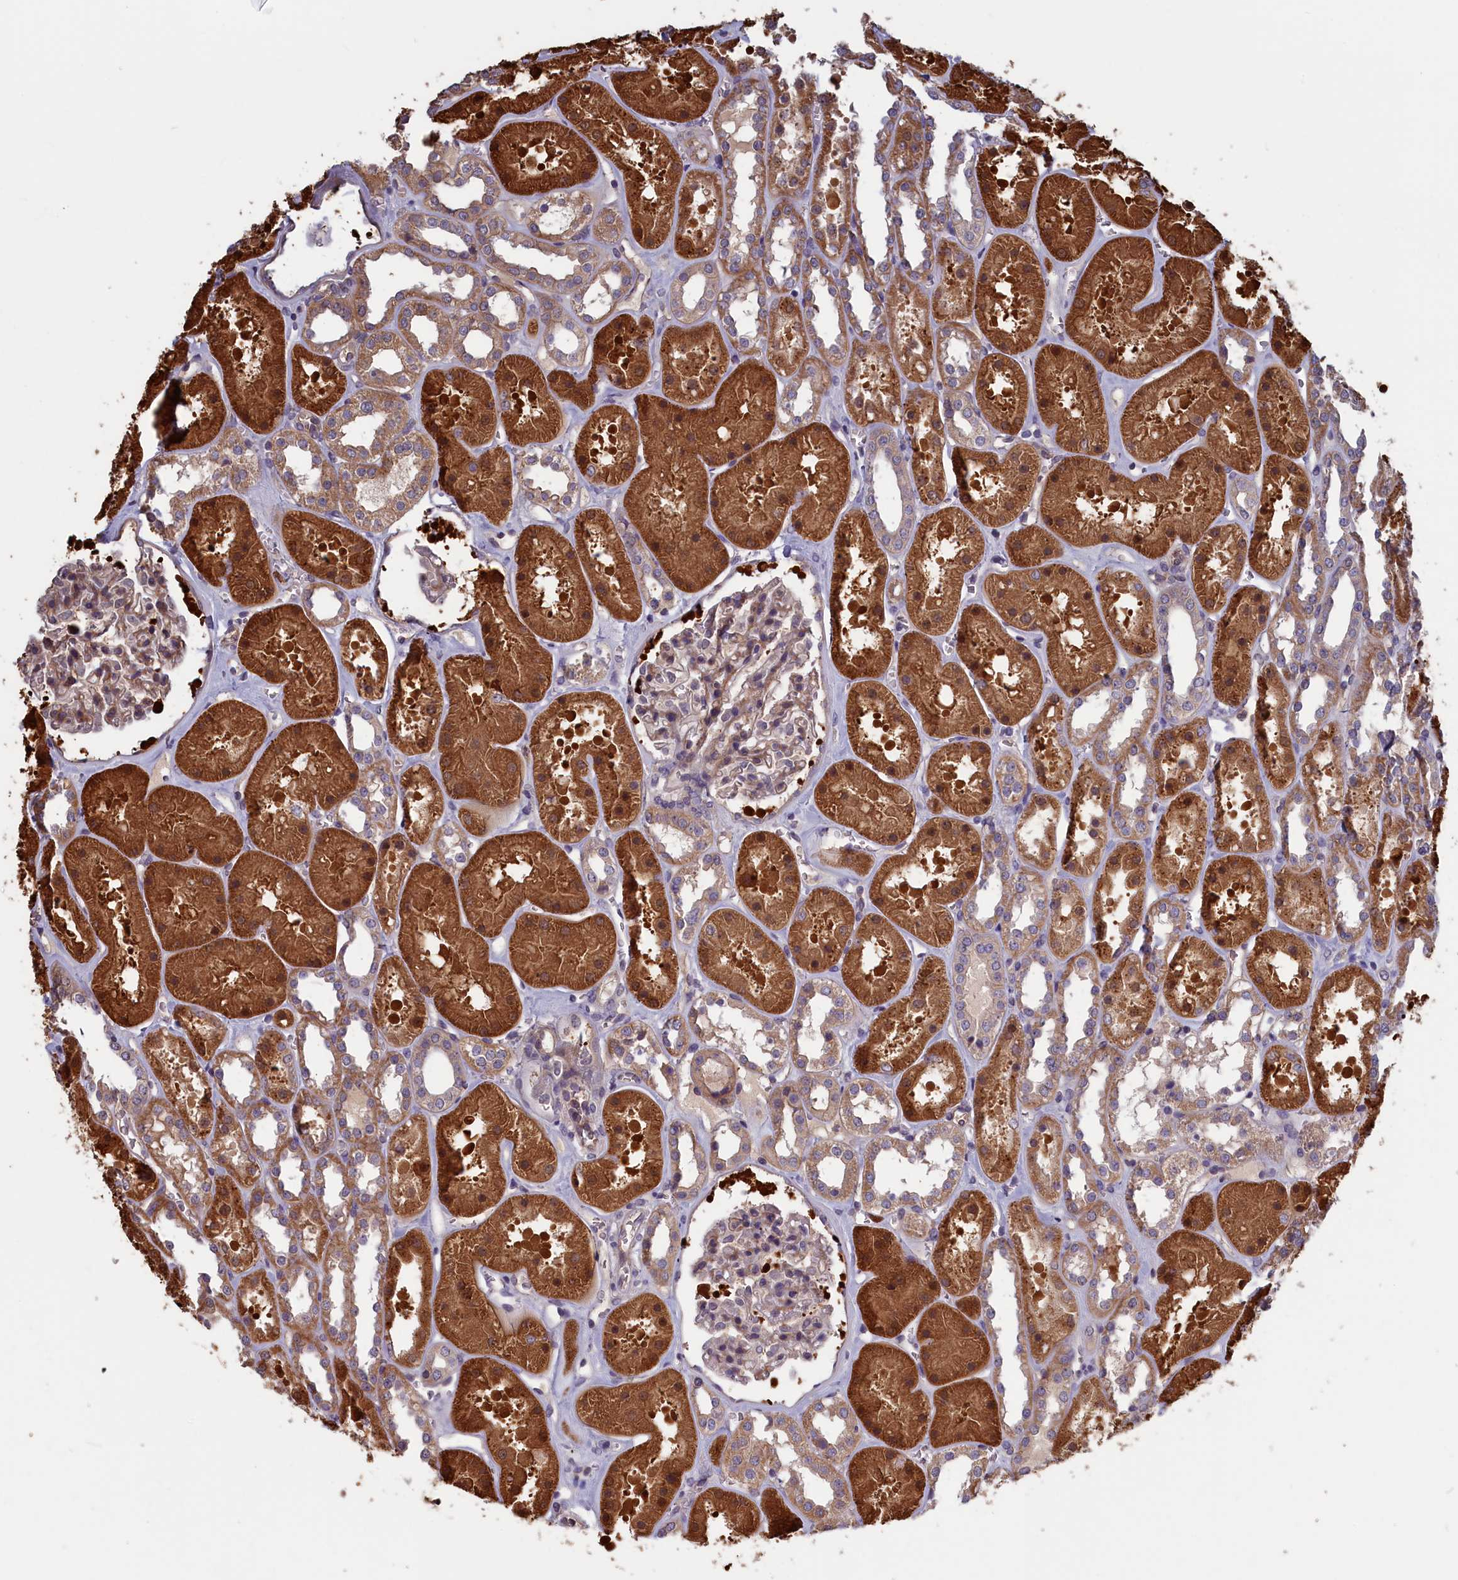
{"staining": {"intensity": "weak", "quantity": "25%-75%", "location": "cytoplasmic/membranous"}, "tissue": "kidney", "cell_type": "Cells in glomeruli", "image_type": "normal", "snomed": [{"axis": "morphology", "description": "Normal tissue, NOS"}, {"axis": "topography", "description": "Kidney"}], "caption": "Cells in glomeruli show low levels of weak cytoplasmic/membranous positivity in approximately 25%-75% of cells in normal kidney. Using DAB (brown) and hematoxylin (blue) stains, captured at high magnification using brightfield microscopy.", "gene": "PLP2", "patient": {"sex": "female", "age": 41}}